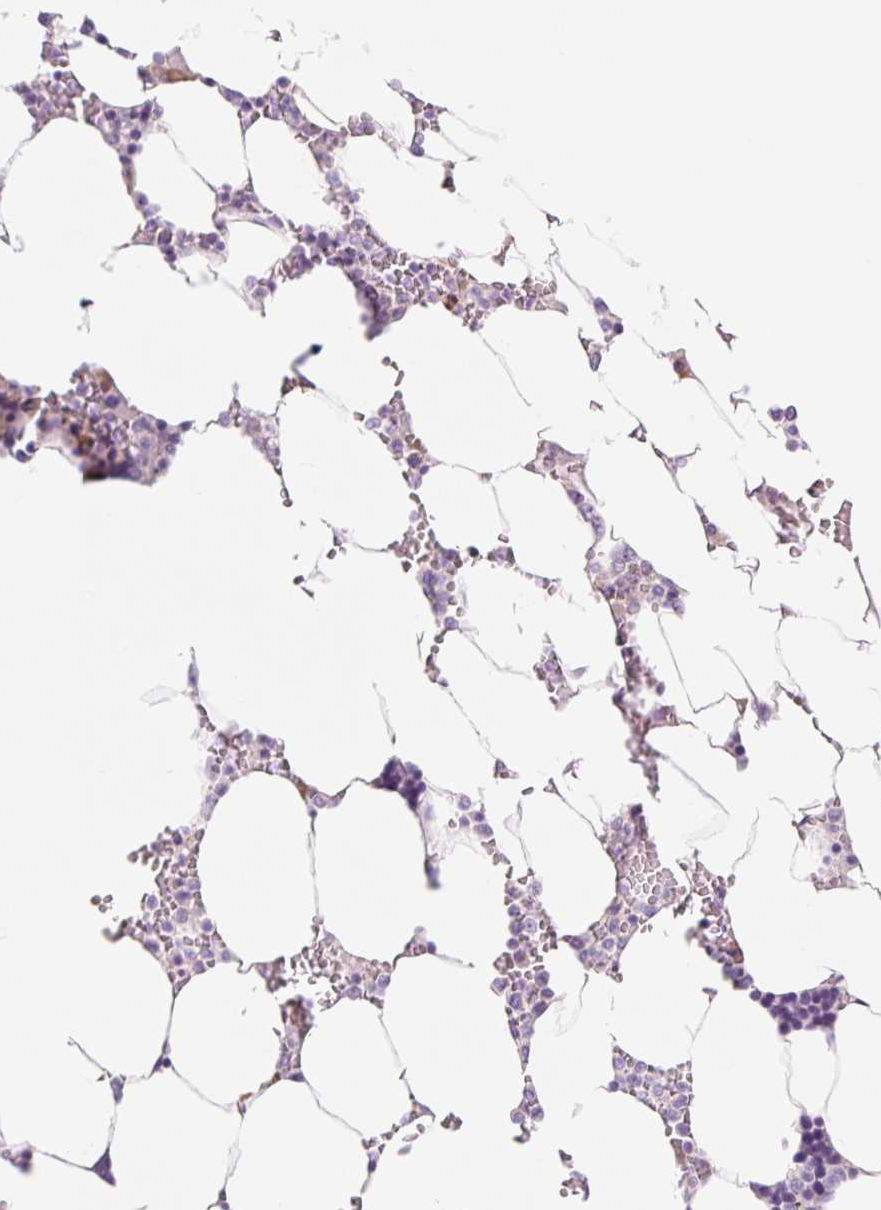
{"staining": {"intensity": "negative", "quantity": "none", "location": "none"}, "tissue": "bone marrow", "cell_type": "Hematopoietic cells", "image_type": "normal", "snomed": [{"axis": "morphology", "description": "Normal tissue, NOS"}, {"axis": "topography", "description": "Bone marrow"}], "caption": "This is an immunohistochemistry (IHC) photomicrograph of normal human bone marrow. There is no staining in hematopoietic cells.", "gene": "CELF6", "patient": {"sex": "male", "age": 64}}